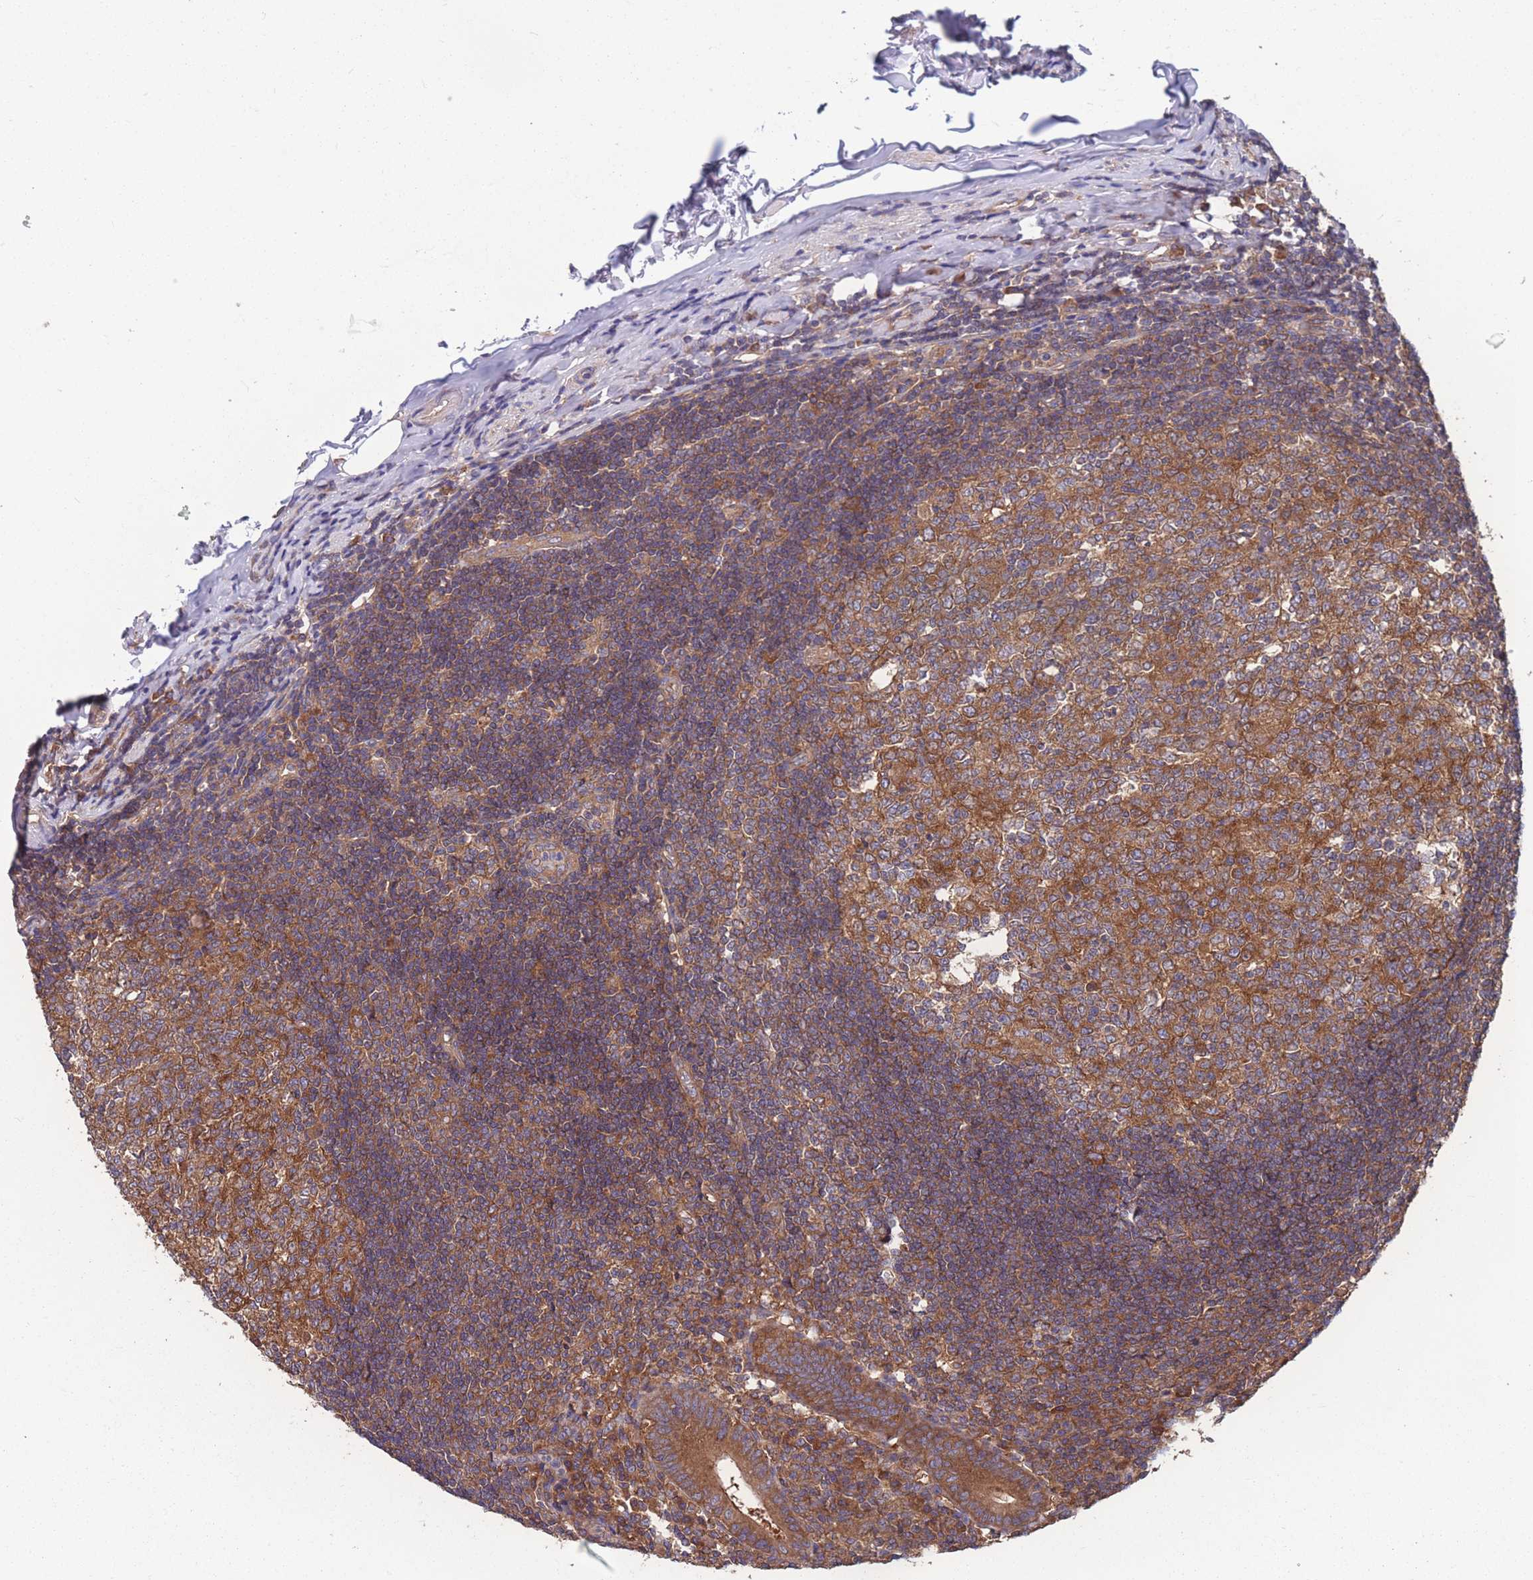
{"staining": {"intensity": "strong", "quantity": ">75%", "location": "cytoplasmic/membranous"}, "tissue": "appendix", "cell_type": "Glandular cells", "image_type": "normal", "snomed": [{"axis": "morphology", "description": "Normal tissue, NOS"}, {"axis": "topography", "description": "Appendix"}], "caption": "Benign appendix demonstrates strong cytoplasmic/membranous positivity in approximately >75% of glandular cells, visualized by immunohistochemistry. (DAB = brown stain, brightfield microscopy at high magnification).", "gene": "ZPR1", "patient": {"sex": "female", "age": 54}}